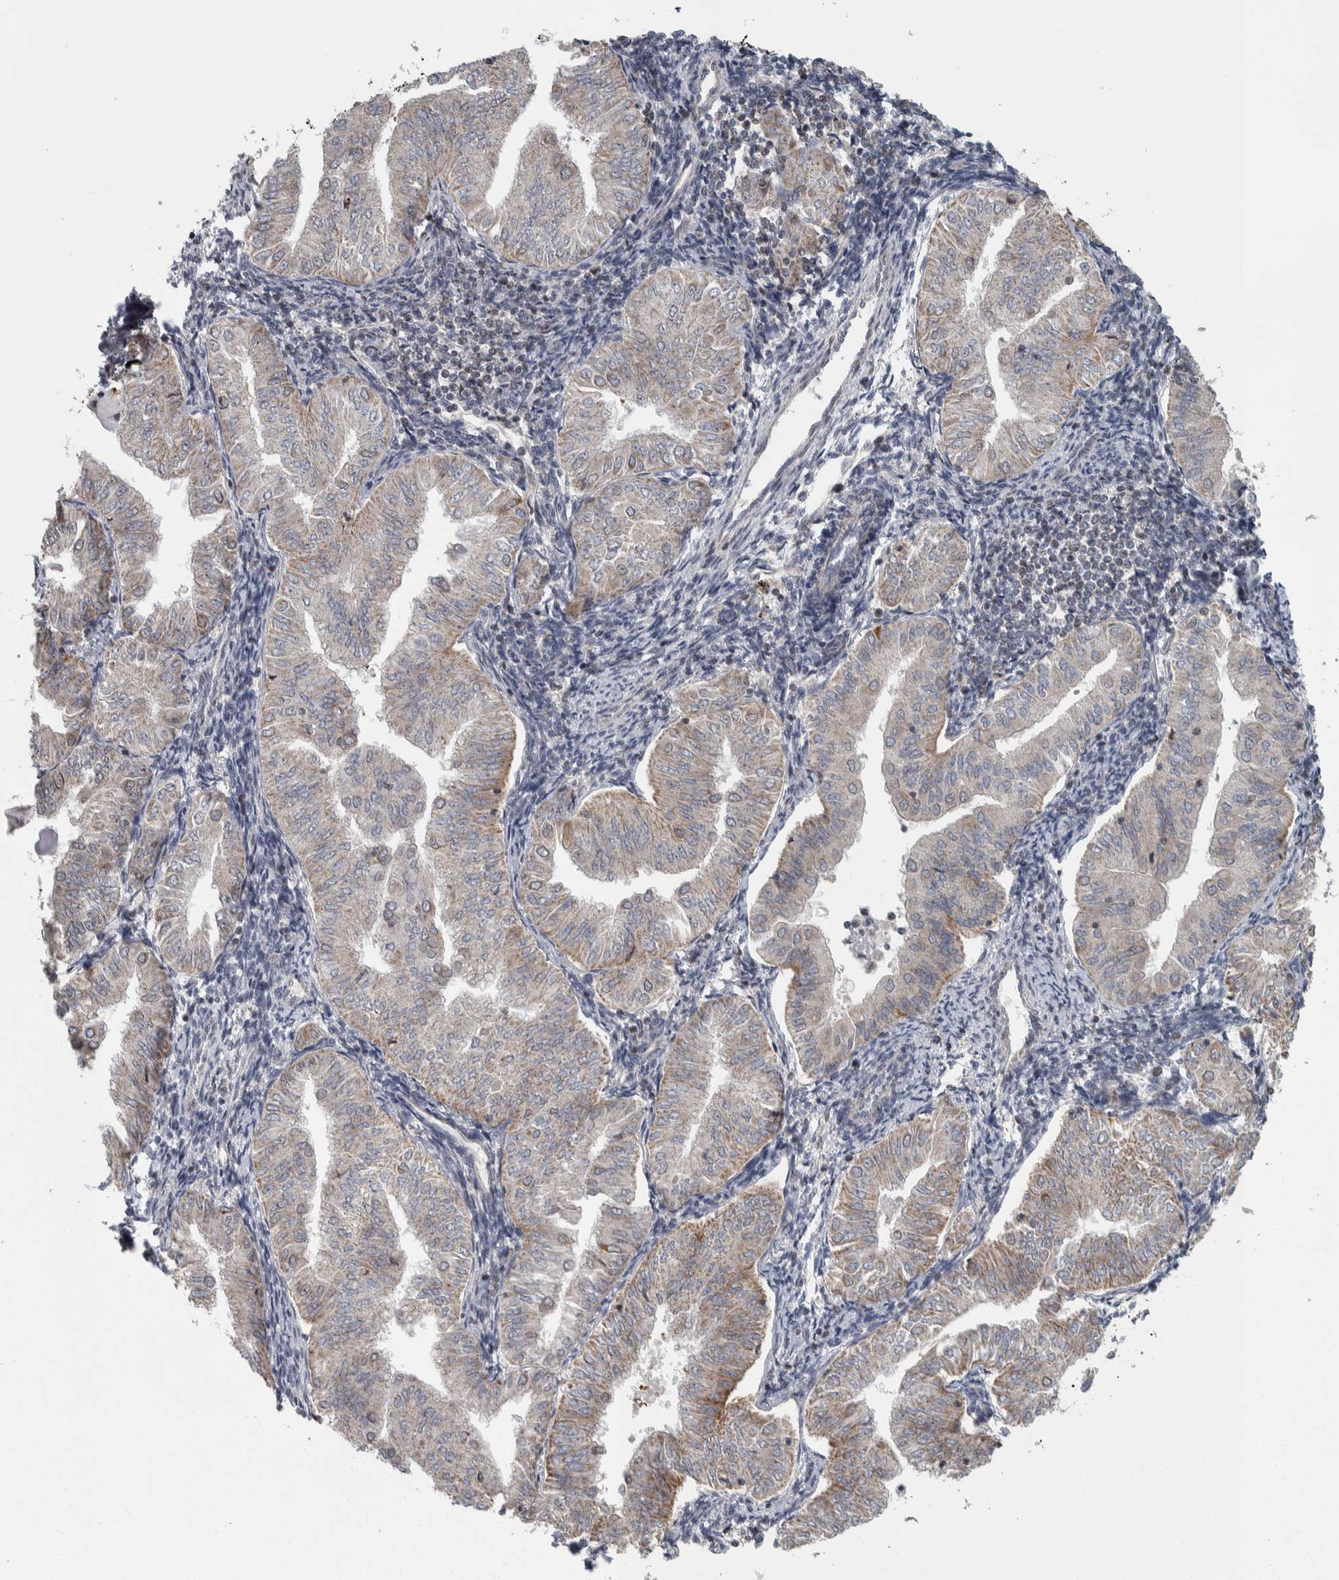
{"staining": {"intensity": "weak", "quantity": "25%-75%", "location": "cytoplasmic/membranous"}, "tissue": "endometrial cancer", "cell_type": "Tumor cells", "image_type": "cancer", "snomed": [{"axis": "morphology", "description": "Normal tissue, NOS"}, {"axis": "morphology", "description": "Adenocarcinoma, NOS"}, {"axis": "topography", "description": "Endometrium"}], "caption": "A high-resolution micrograph shows immunohistochemistry staining of endometrial adenocarcinoma, which shows weak cytoplasmic/membranous staining in about 25%-75% of tumor cells.", "gene": "CWC27", "patient": {"sex": "female", "age": 53}}